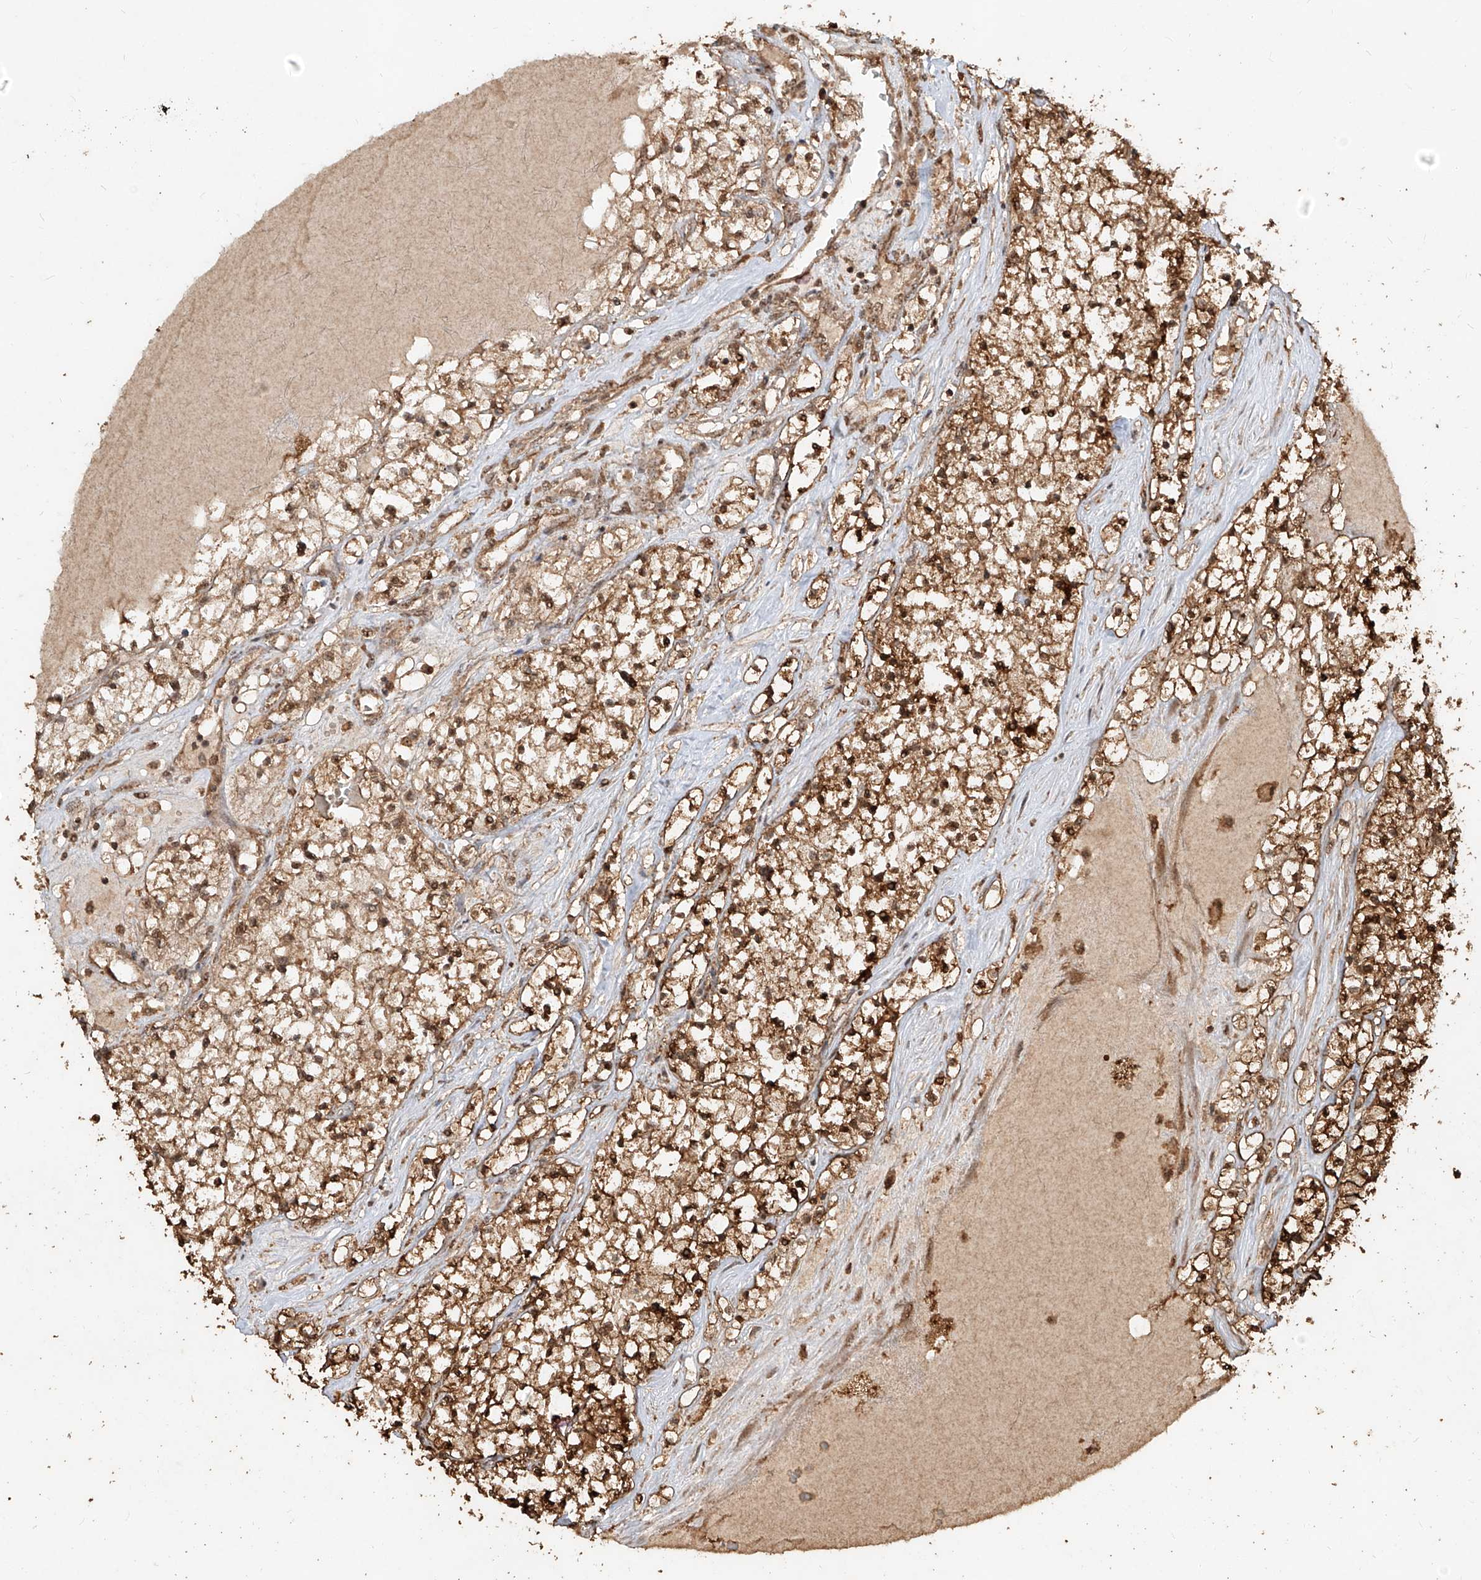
{"staining": {"intensity": "strong", "quantity": ">75%", "location": "cytoplasmic/membranous,nuclear"}, "tissue": "renal cancer", "cell_type": "Tumor cells", "image_type": "cancer", "snomed": [{"axis": "morphology", "description": "Normal tissue, NOS"}, {"axis": "morphology", "description": "Adenocarcinoma, NOS"}, {"axis": "topography", "description": "Kidney"}], "caption": "Strong cytoplasmic/membranous and nuclear expression is identified in approximately >75% of tumor cells in renal adenocarcinoma.", "gene": "ZNF660", "patient": {"sex": "male", "age": 68}}